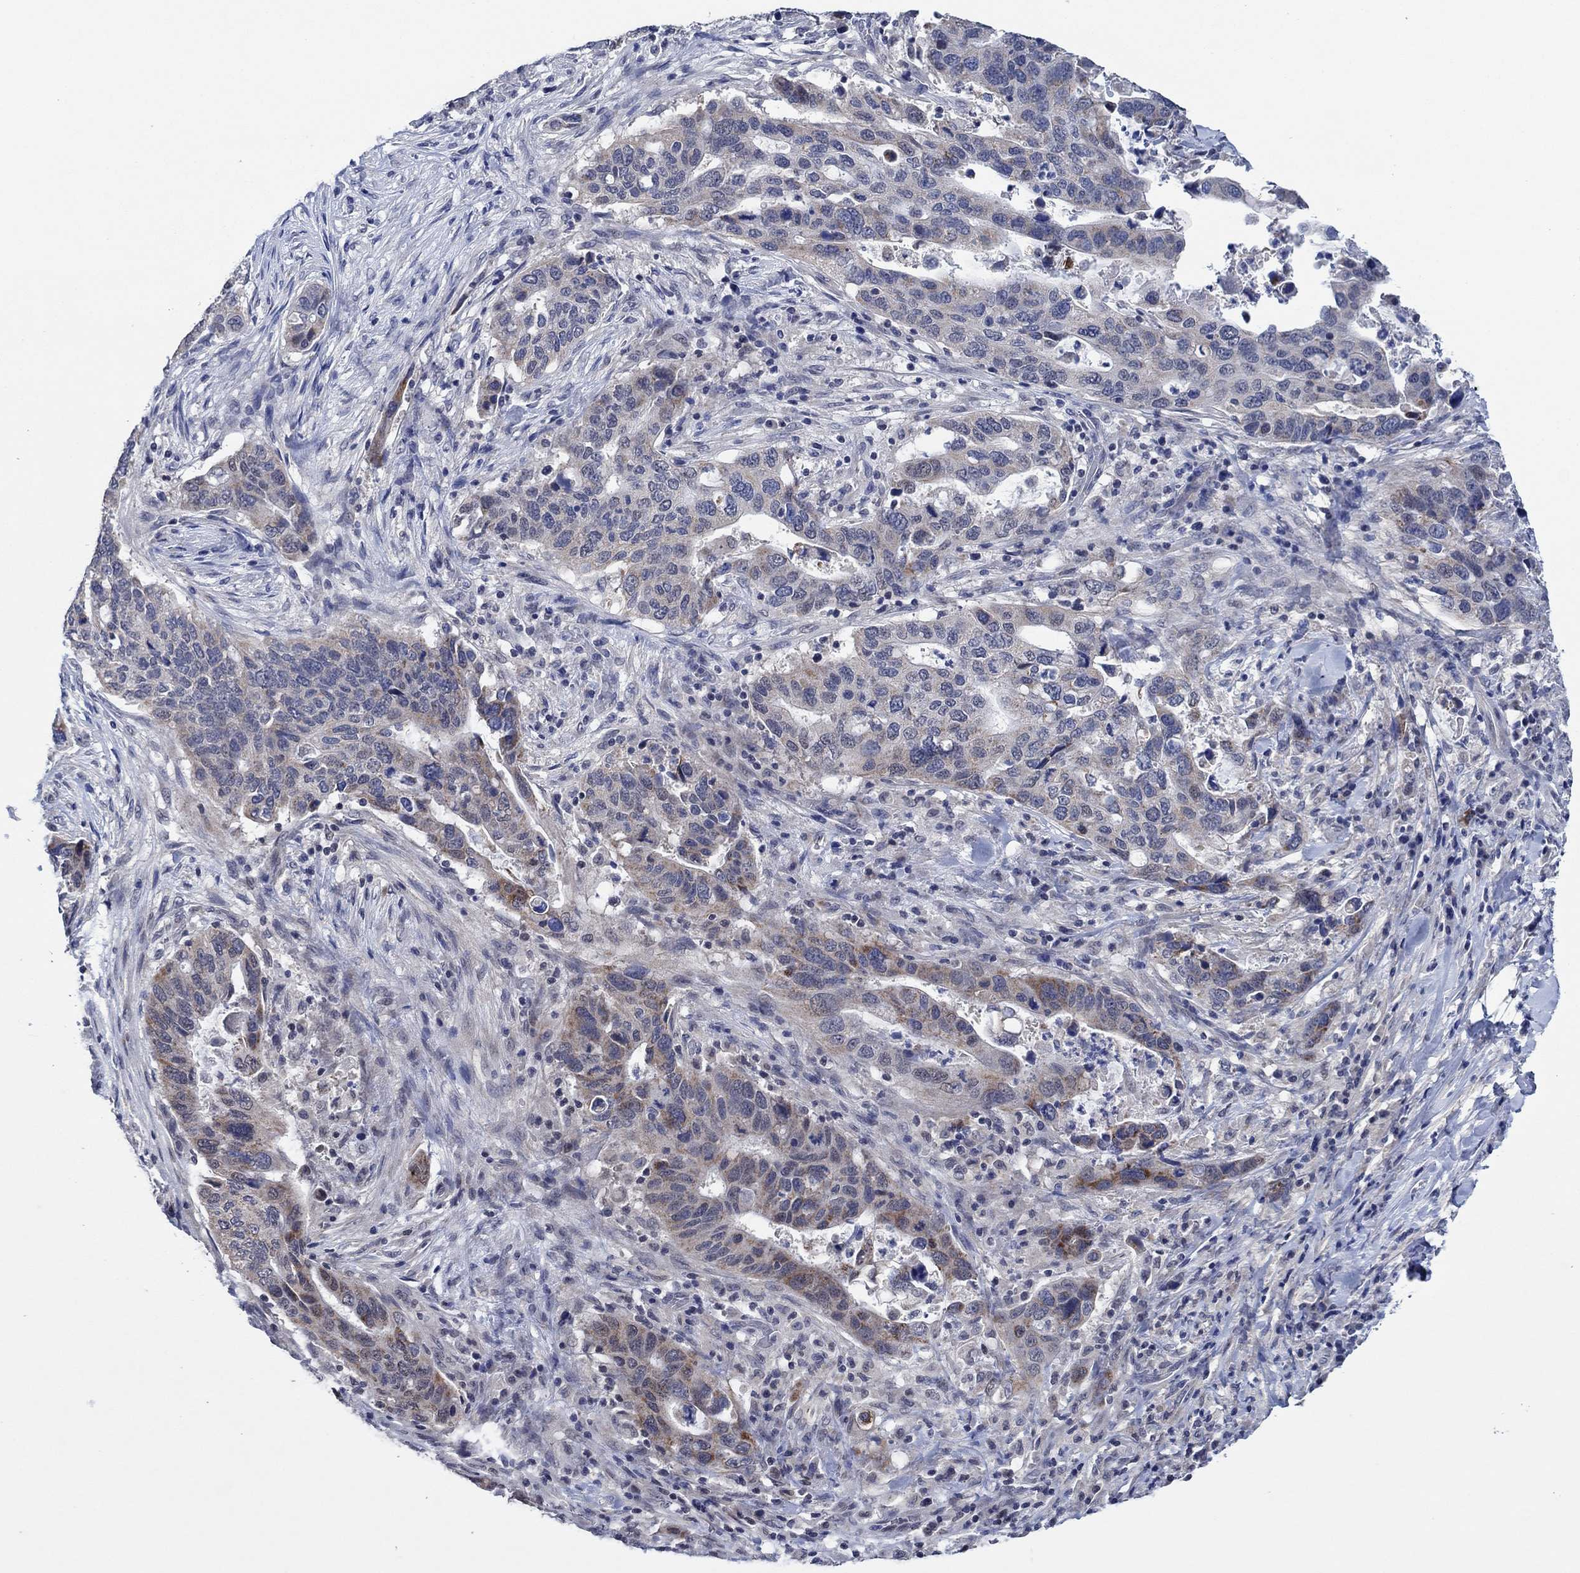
{"staining": {"intensity": "moderate", "quantity": "25%-75%", "location": "cytoplasmic/membranous"}, "tissue": "stomach cancer", "cell_type": "Tumor cells", "image_type": "cancer", "snomed": [{"axis": "morphology", "description": "Adenocarcinoma, NOS"}, {"axis": "topography", "description": "Stomach"}], "caption": "This histopathology image demonstrates stomach adenocarcinoma stained with IHC to label a protein in brown. The cytoplasmic/membranous of tumor cells show moderate positivity for the protein. Nuclei are counter-stained blue.", "gene": "PRRT3", "patient": {"sex": "male", "age": 54}}